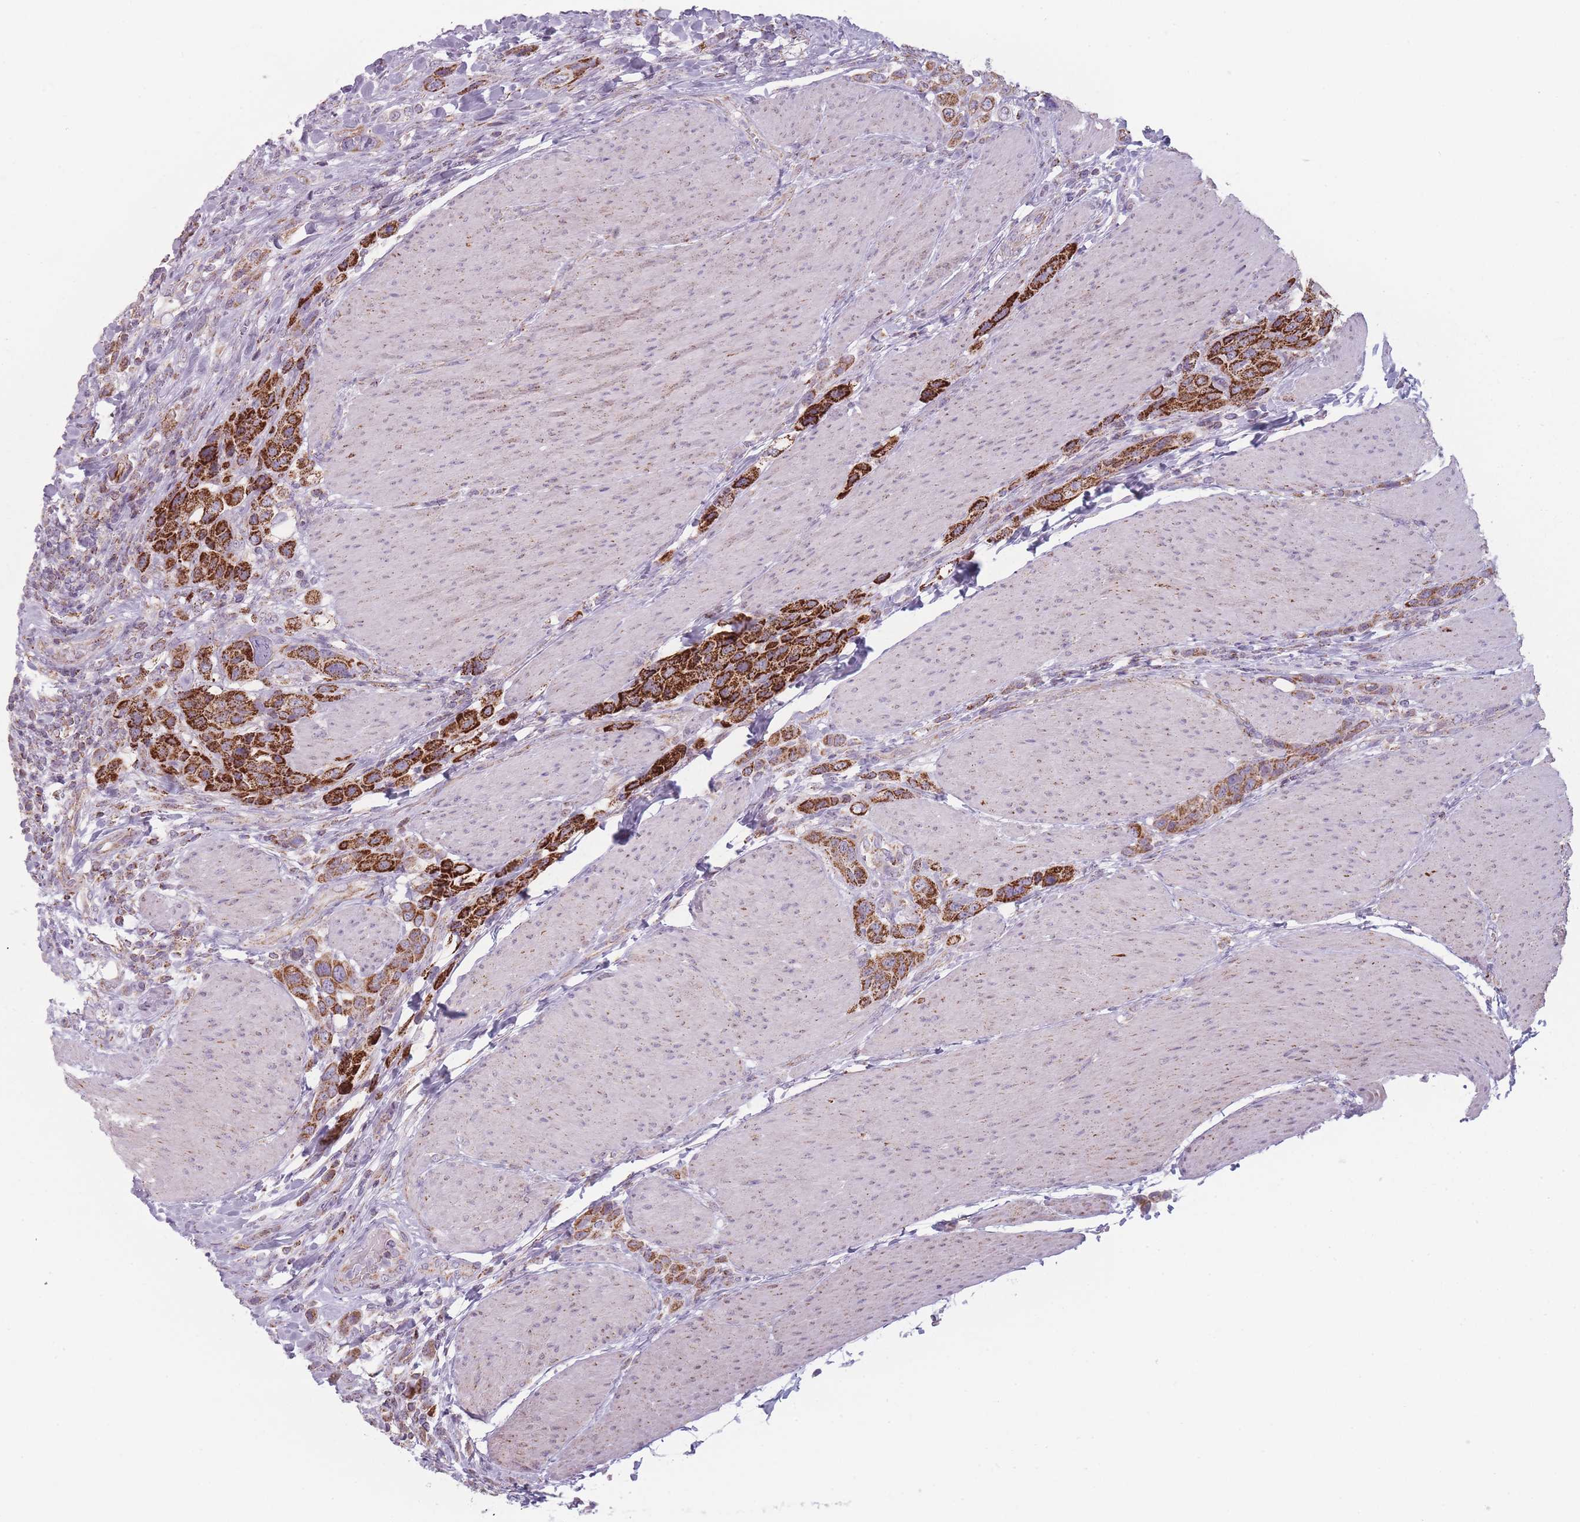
{"staining": {"intensity": "strong", "quantity": ">75%", "location": "cytoplasmic/membranous"}, "tissue": "urothelial cancer", "cell_type": "Tumor cells", "image_type": "cancer", "snomed": [{"axis": "morphology", "description": "Urothelial carcinoma, High grade"}, {"axis": "topography", "description": "Urinary bladder"}], "caption": "A high amount of strong cytoplasmic/membranous positivity is identified in about >75% of tumor cells in urothelial cancer tissue.", "gene": "DCHS1", "patient": {"sex": "male", "age": 50}}